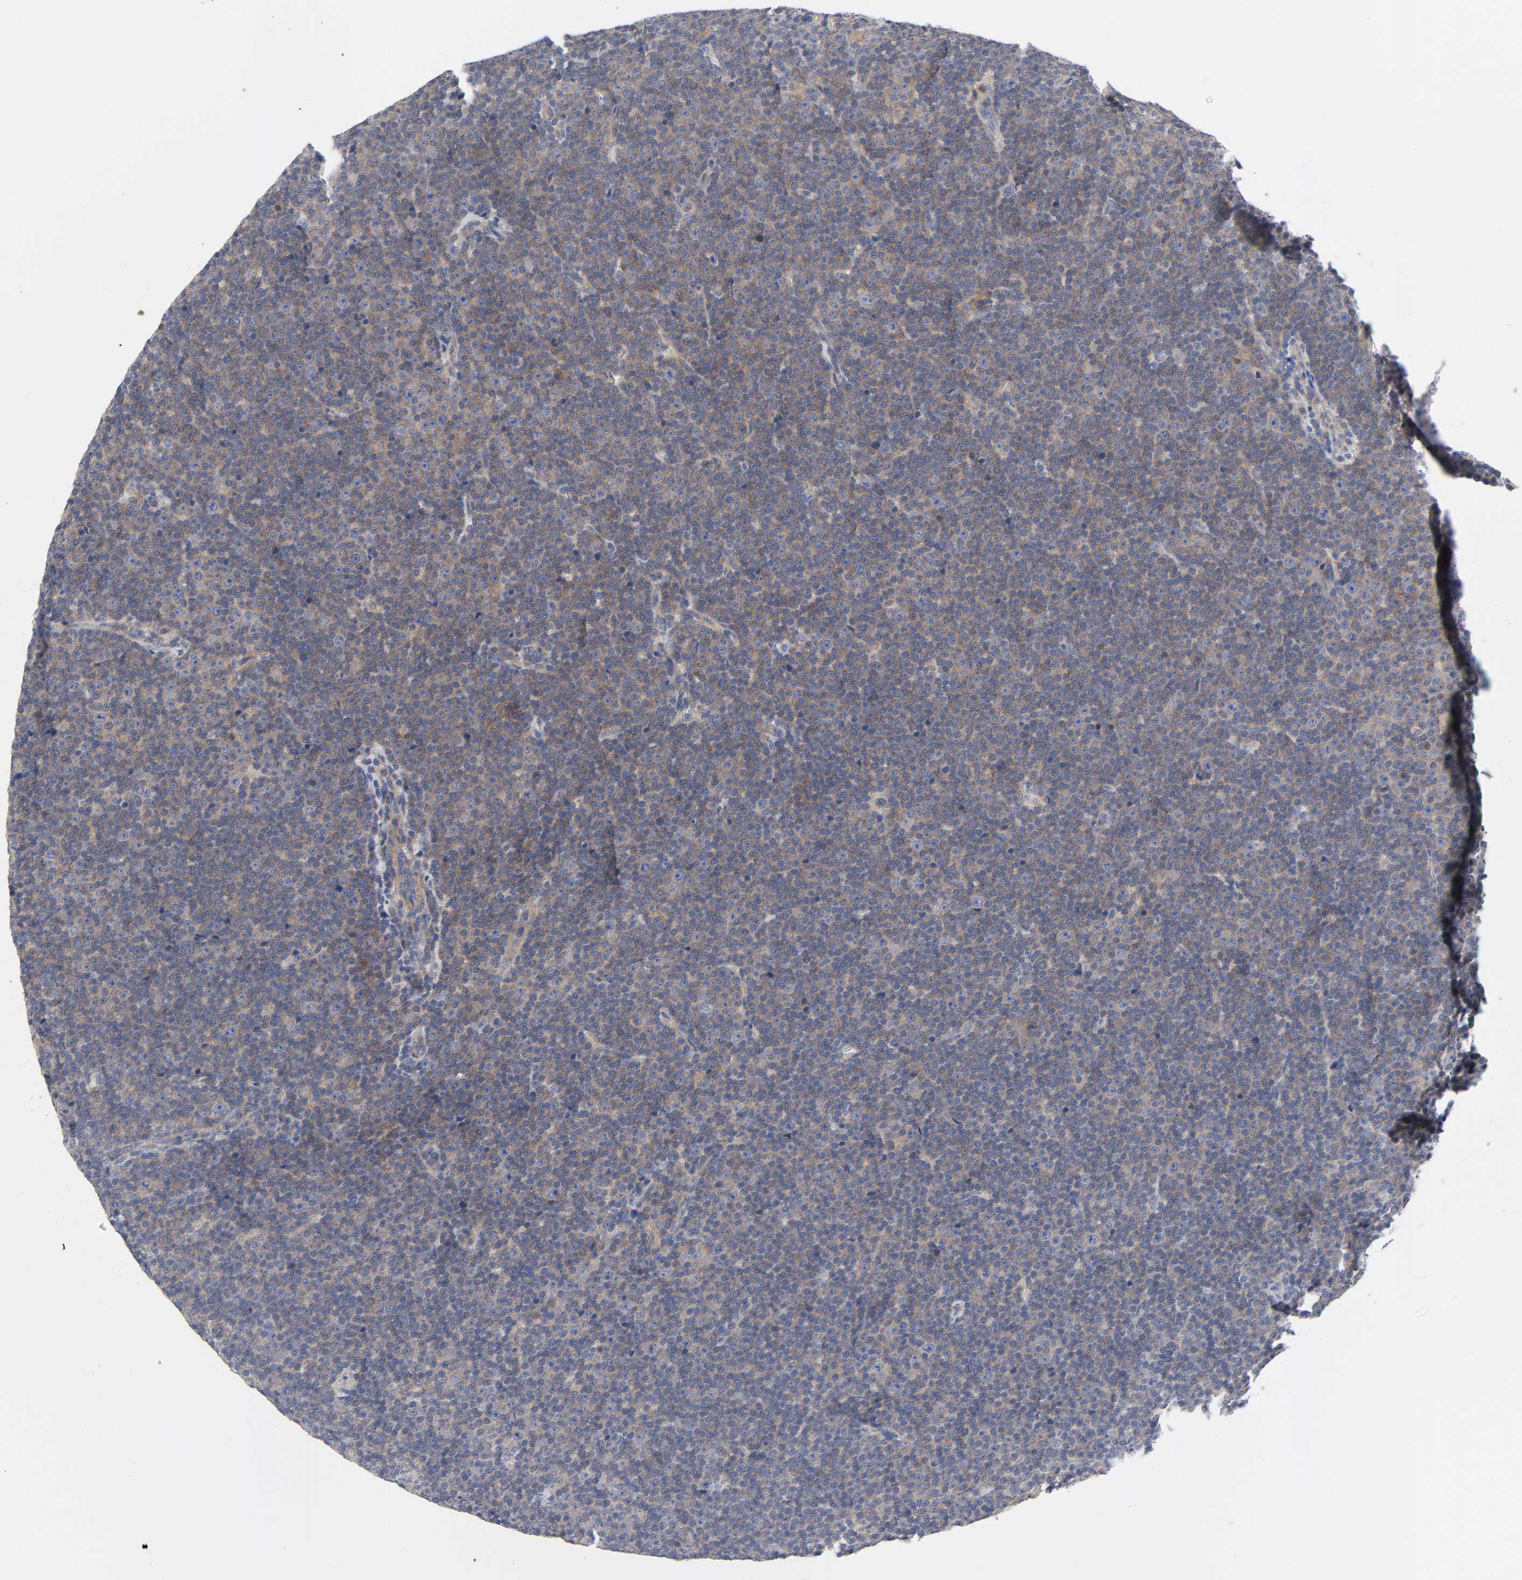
{"staining": {"intensity": "moderate", "quantity": ">75%", "location": "cytoplasmic/membranous"}, "tissue": "lymphoma", "cell_type": "Tumor cells", "image_type": "cancer", "snomed": [{"axis": "morphology", "description": "Malignant lymphoma, non-Hodgkin's type, Low grade"}, {"axis": "topography", "description": "Lymph node"}], "caption": "Immunohistochemical staining of human malignant lymphoma, non-Hodgkin's type (low-grade) exhibits moderate cytoplasmic/membranous protein positivity in about >75% of tumor cells. The staining was performed using DAB, with brown indicating positive protein expression. Nuclei are stained blue with hematoxylin.", "gene": "ROCK1", "patient": {"sex": "female", "age": 67}}